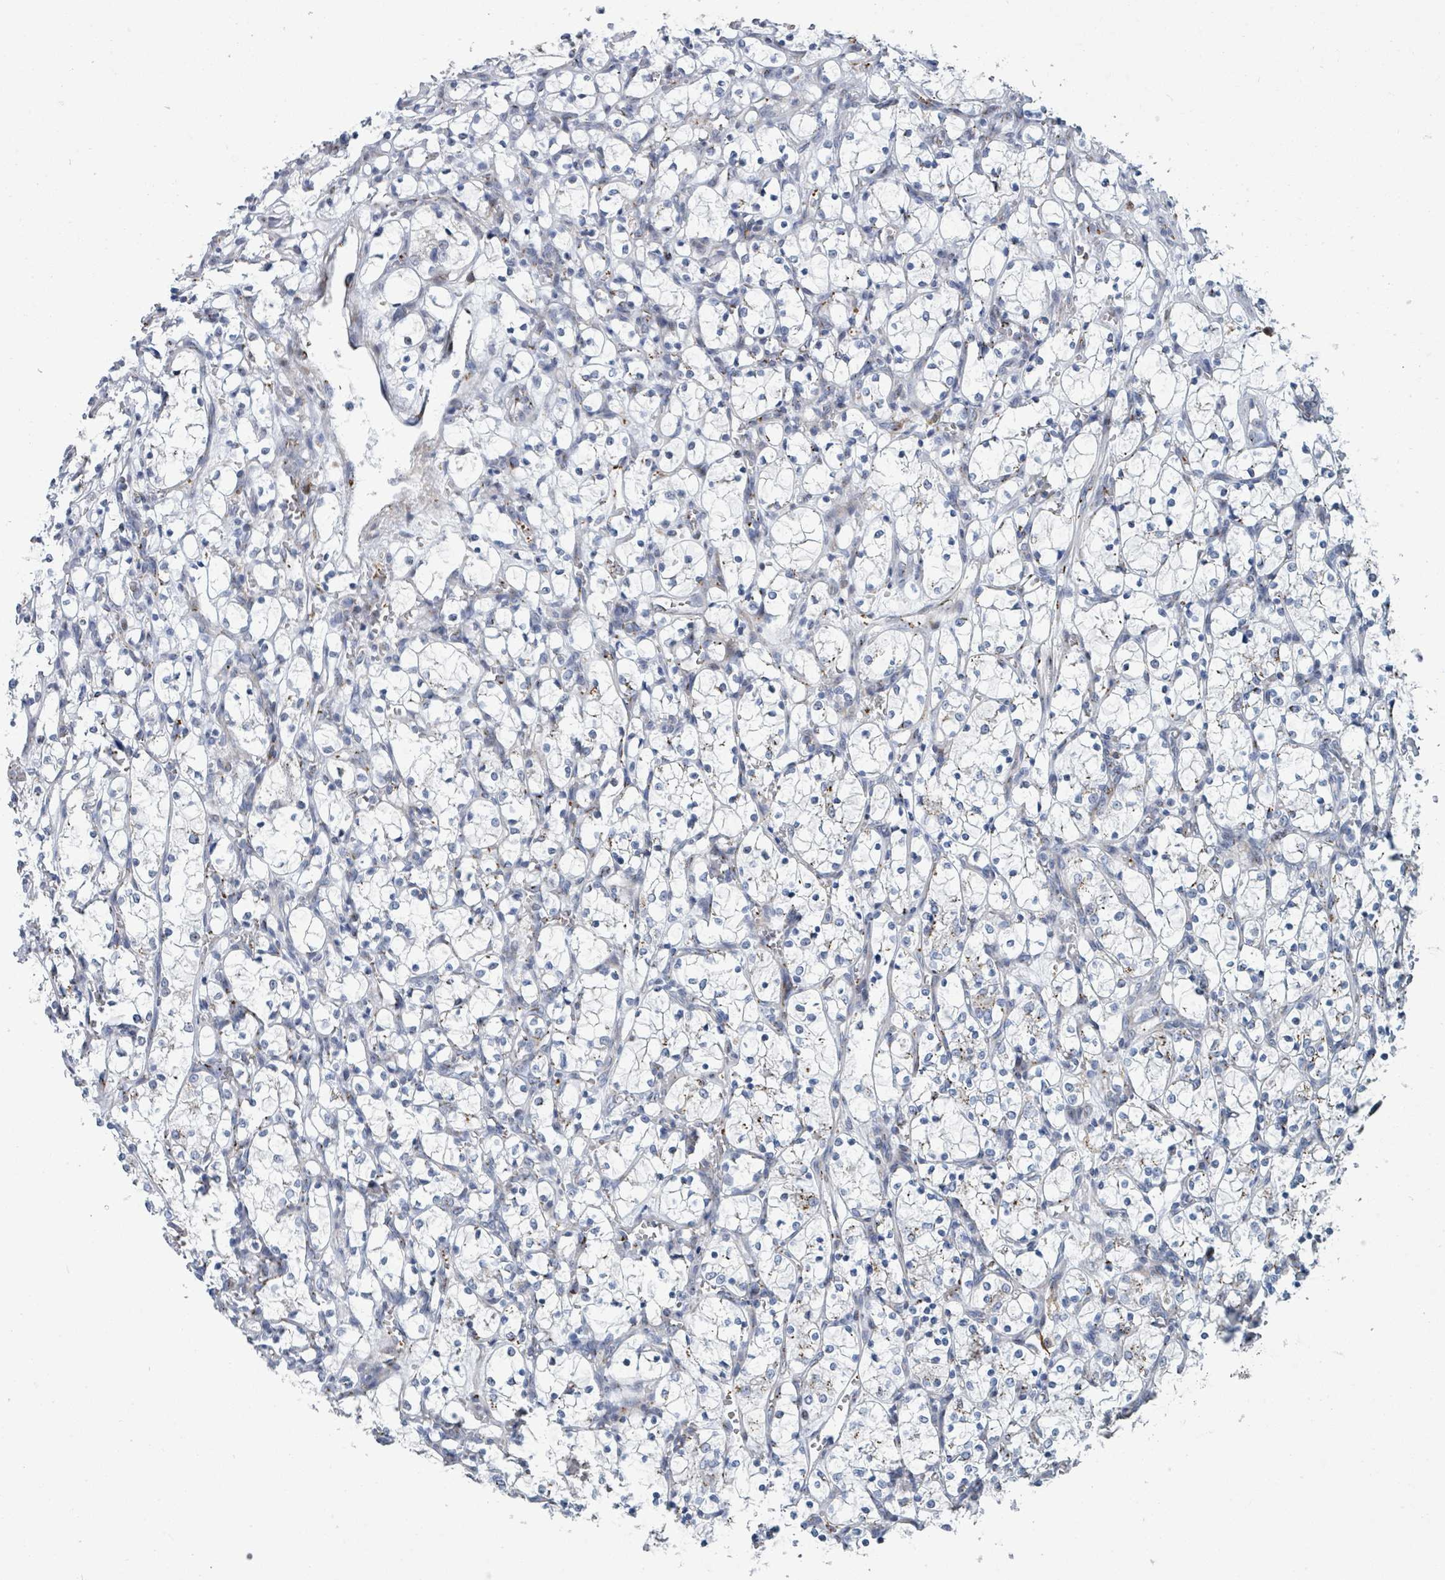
{"staining": {"intensity": "negative", "quantity": "none", "location": "none"}, "tissue": "renal cancer", "cell_type": "Tumor cells", "image_type": "cancer", "snomed": [{"axis": "morphology", "description": "Adenocarcinoma, NOS"}, {"axis": "topography", "description": "Kidney"}], "caption": "Immunohistochemical staining of adenocarcinoma (renal) exhibits no significant positivity in tumor cells.", "gene": "DCAF5", "patient": {"sex": "female", "age": 69}}